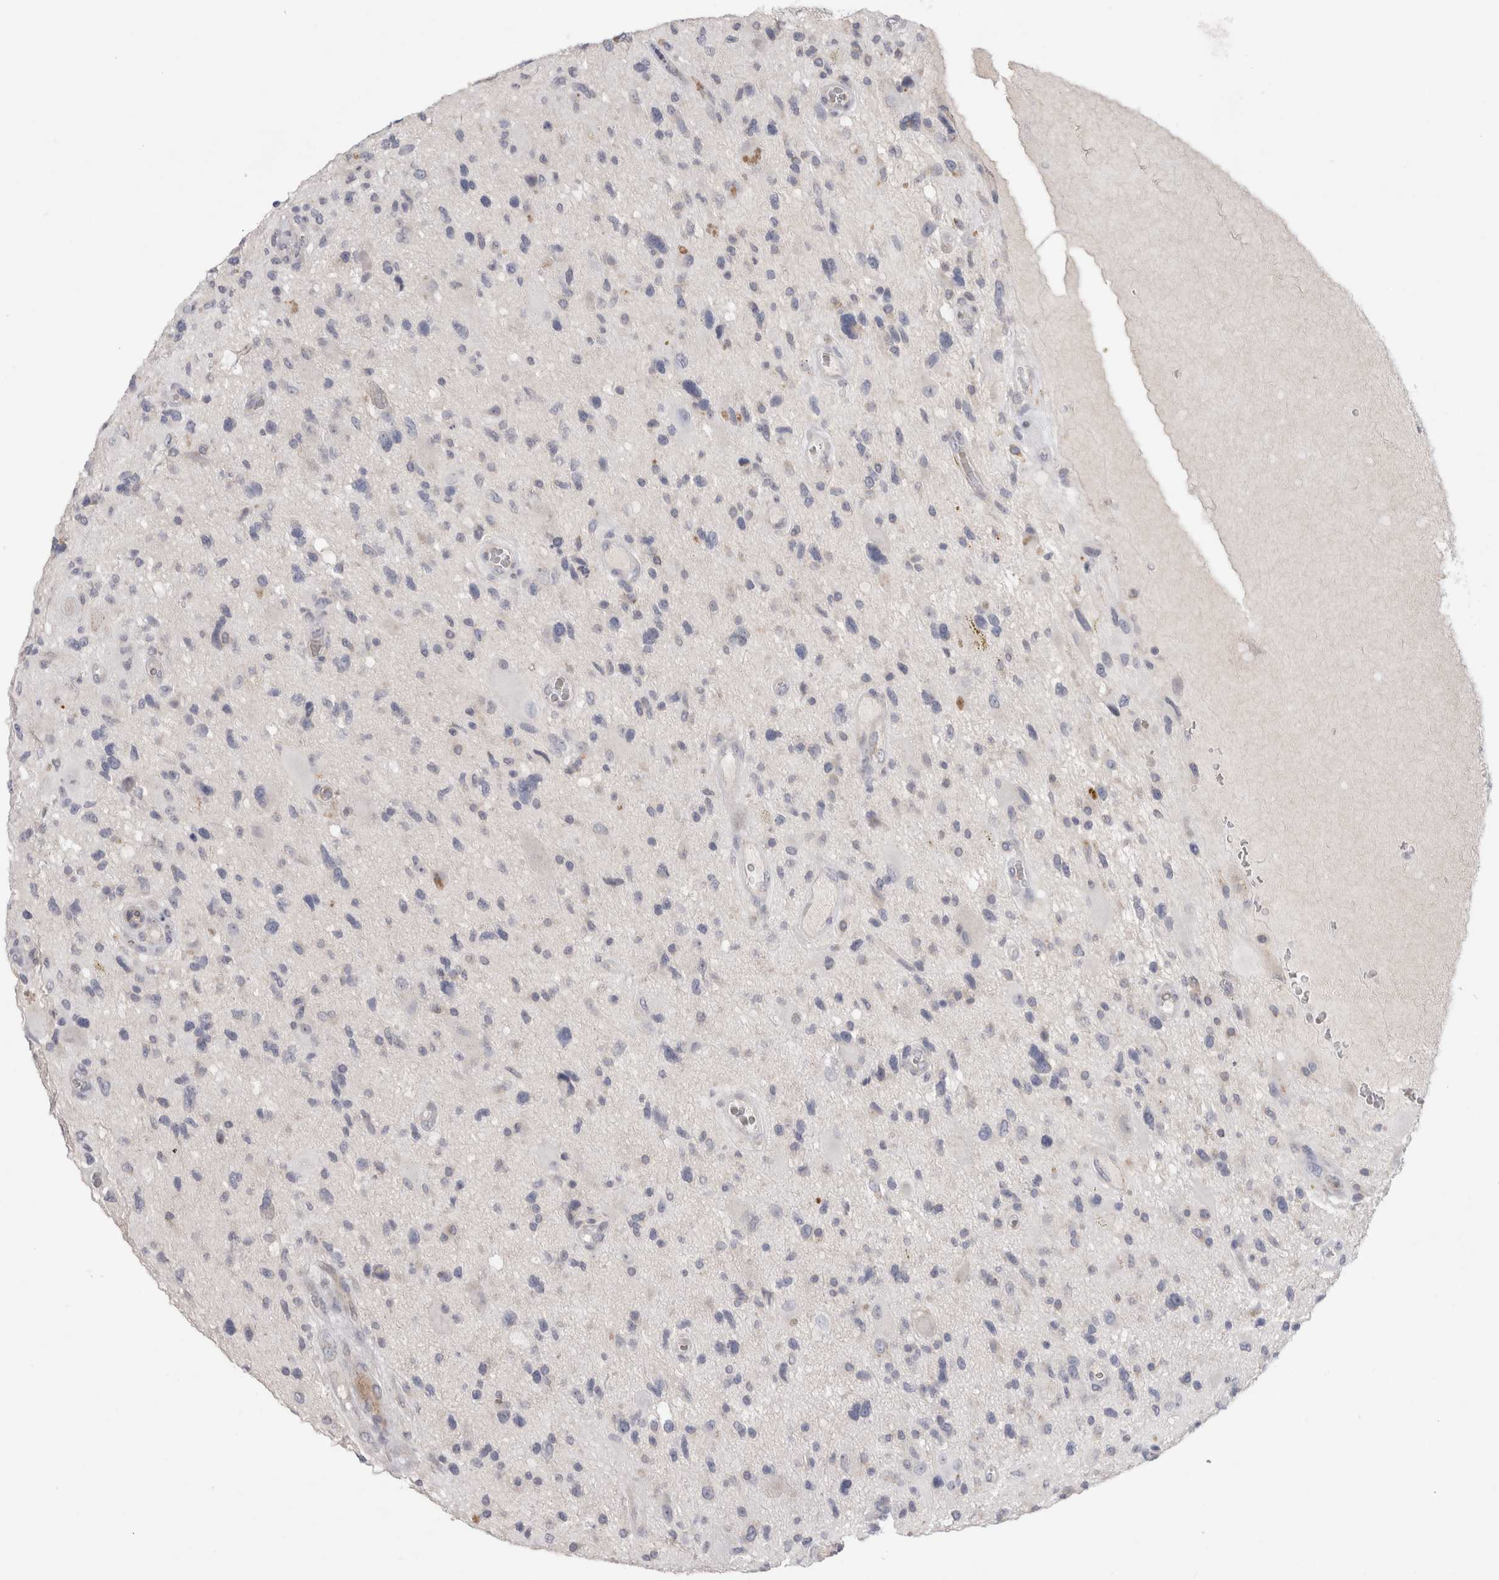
{"staining": {"intensity": "negative", "quantity": "none", "location": "none"}, "tissue": "glioma", "cell_type": "Tumor cells", "image_type": "cancer", "snomed": [{"axis": "morphology", "description": "Glioma, malignant, High grade"}, {"axis": "topography", "description": "Brain"}], "caption": "DAB (3,3'-diaminobenzidine) immunohistochemical staining of glioma shows no significant expression in tumor cells. Brightfield microscopy of immunohistochemistry (IHC) stained with DAB (3,3'-diaminobenzidine) (brown) and hematoxylin (blue), captured at high magnification.", "gene": "GAA", "patient": {"sex": "male", "age": 33}}